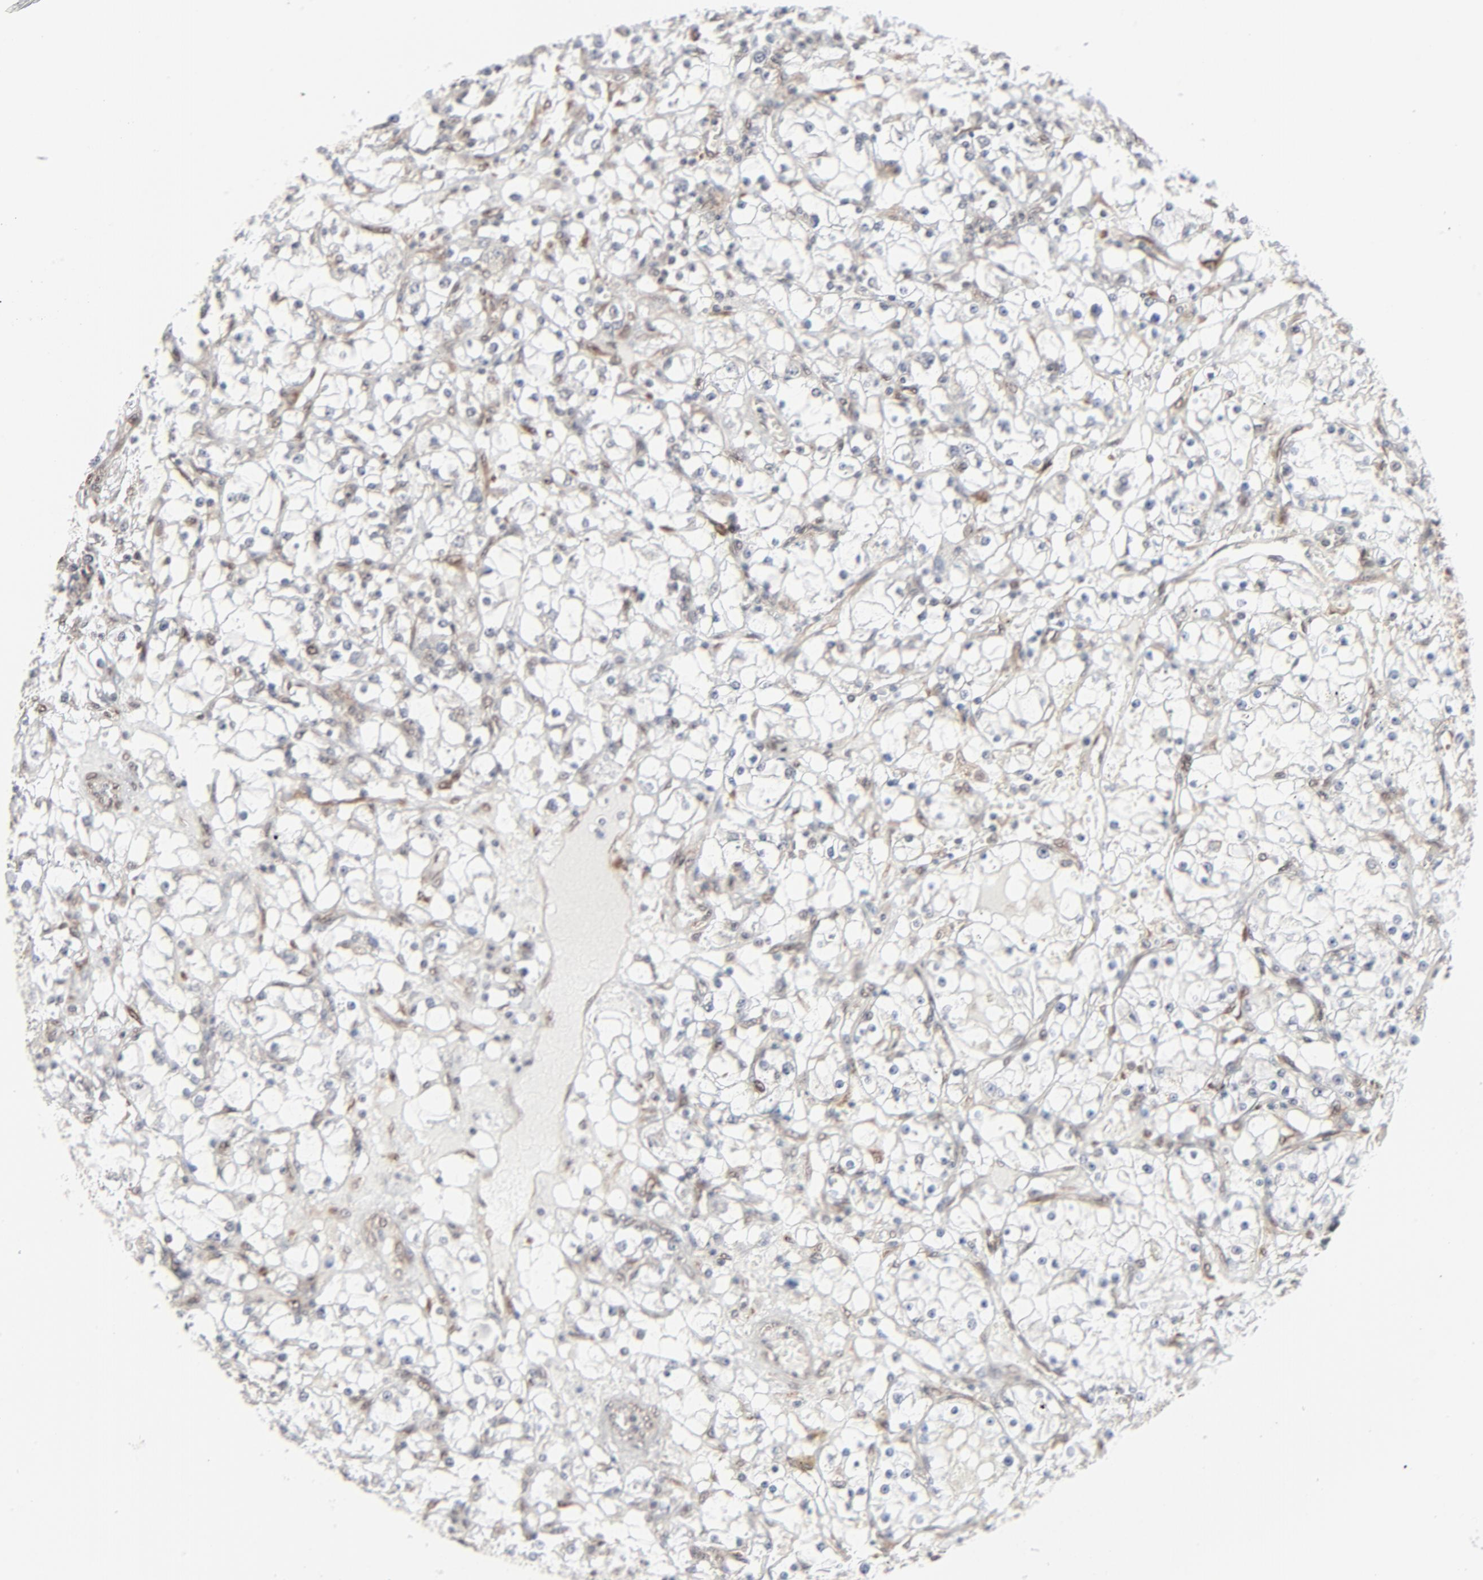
{"staining": {"intensity": "weak", "quantity": "<25%", "location": "cytoplasmic/membranous"}, "tissue": "renal cancer", "cell_type": "Tumor cells", "image_type": "cancer", "snomed": [{"axis": "morphology", "description": "Adenocarcinoma, NOS"}, {"axis": "topography", "description": "Kidney"}], "caption": "Tumor cells are negative for protein expression in human renal cancer.", "gene": "AKT1", "patient": {"sex": "male", "age": 56}}